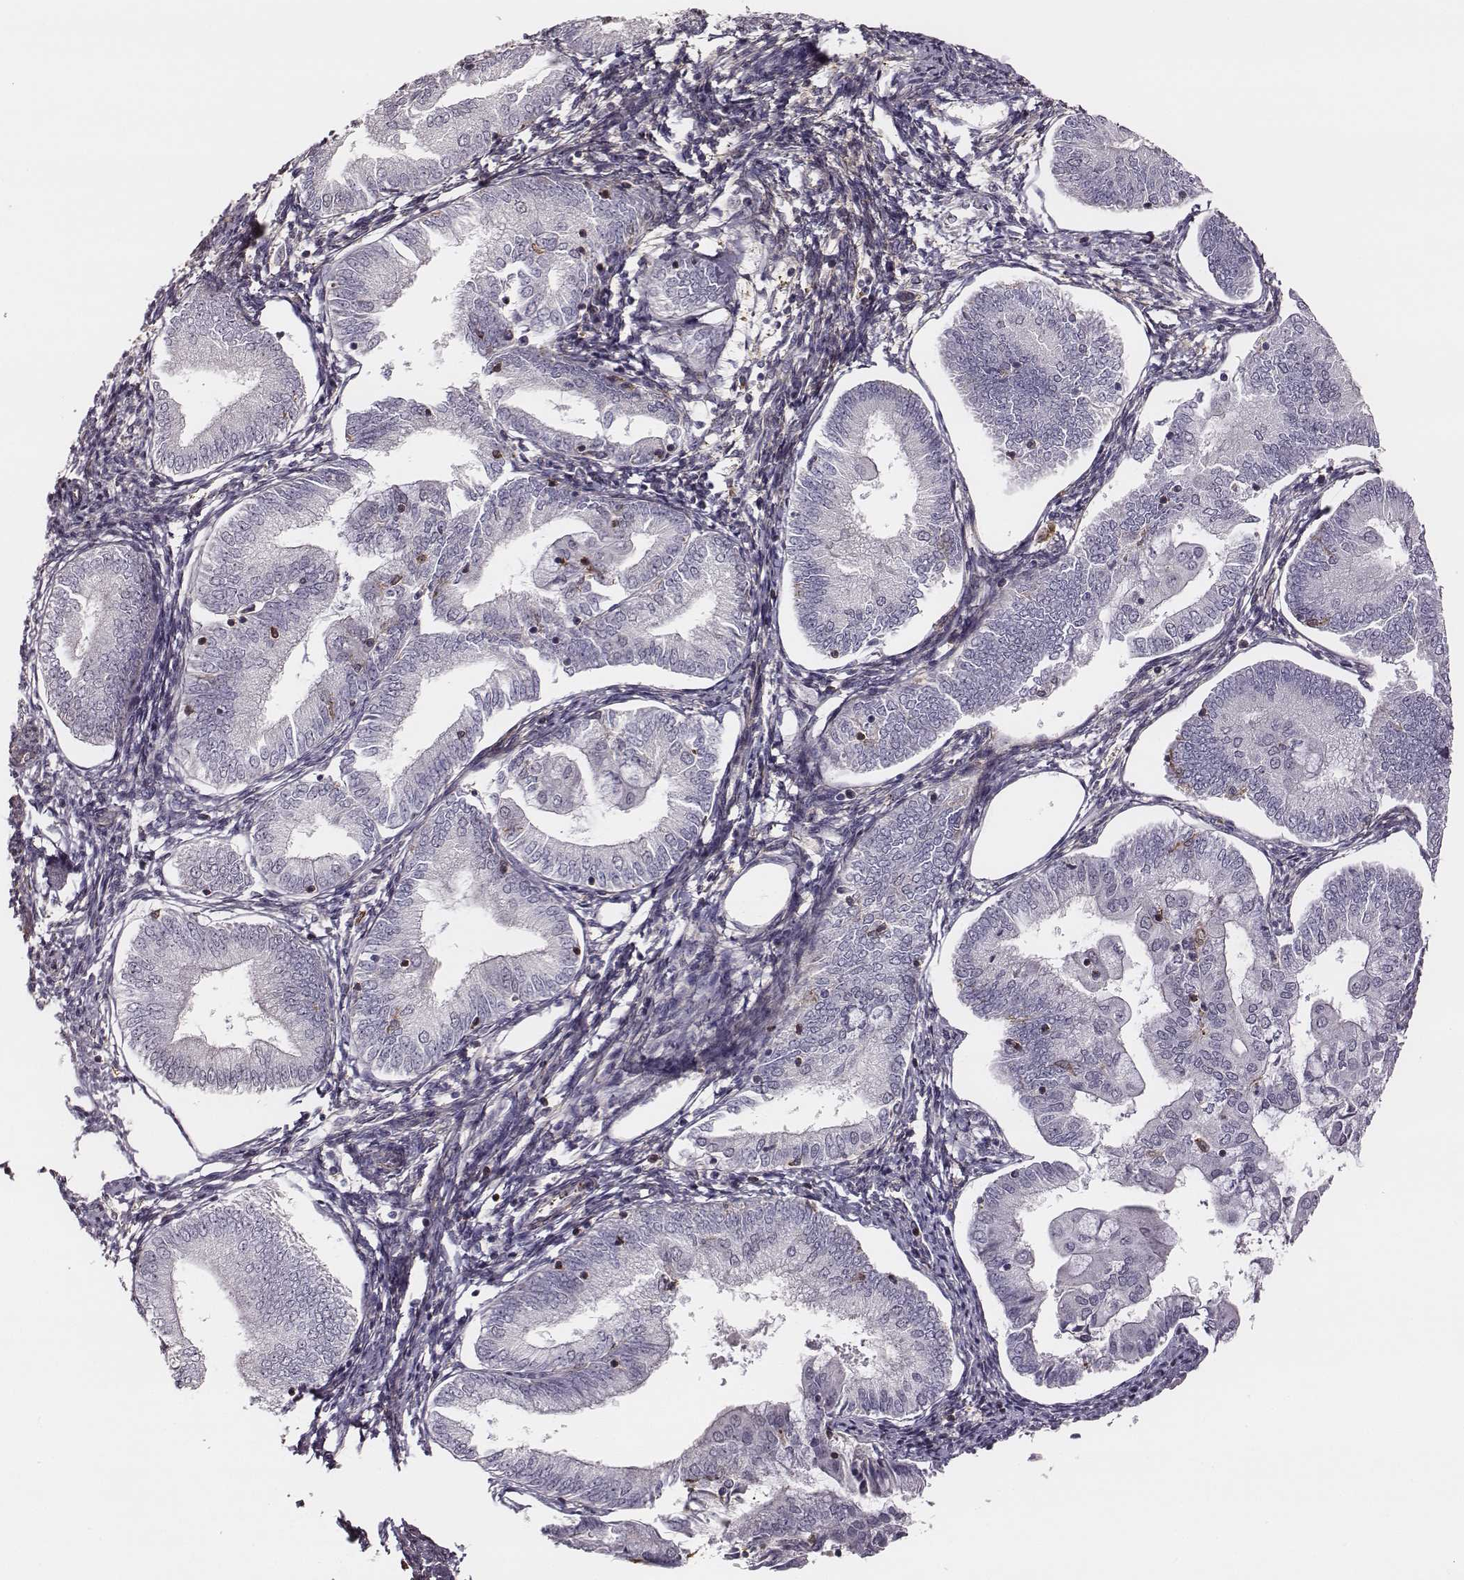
{"staining": {"intensity": "negative", "quantity": "none", "location": "none"}, "tissue": "endometrial cancer", "cell_type": "Tumor cells", "image_type": "cancer", "snomed": [{"axis": "morphology", "description": "Adenocarcinoma, NOS"}, {"axis": "topography", "description": "Endometrium"}], "caption": "DAB immunohistochemical staining of human endometrial adenocarcinoma demonstrates no significant expression in tumor cells.", "gene": "ZYX", "patient": {"sex": "female", "age": 55}}